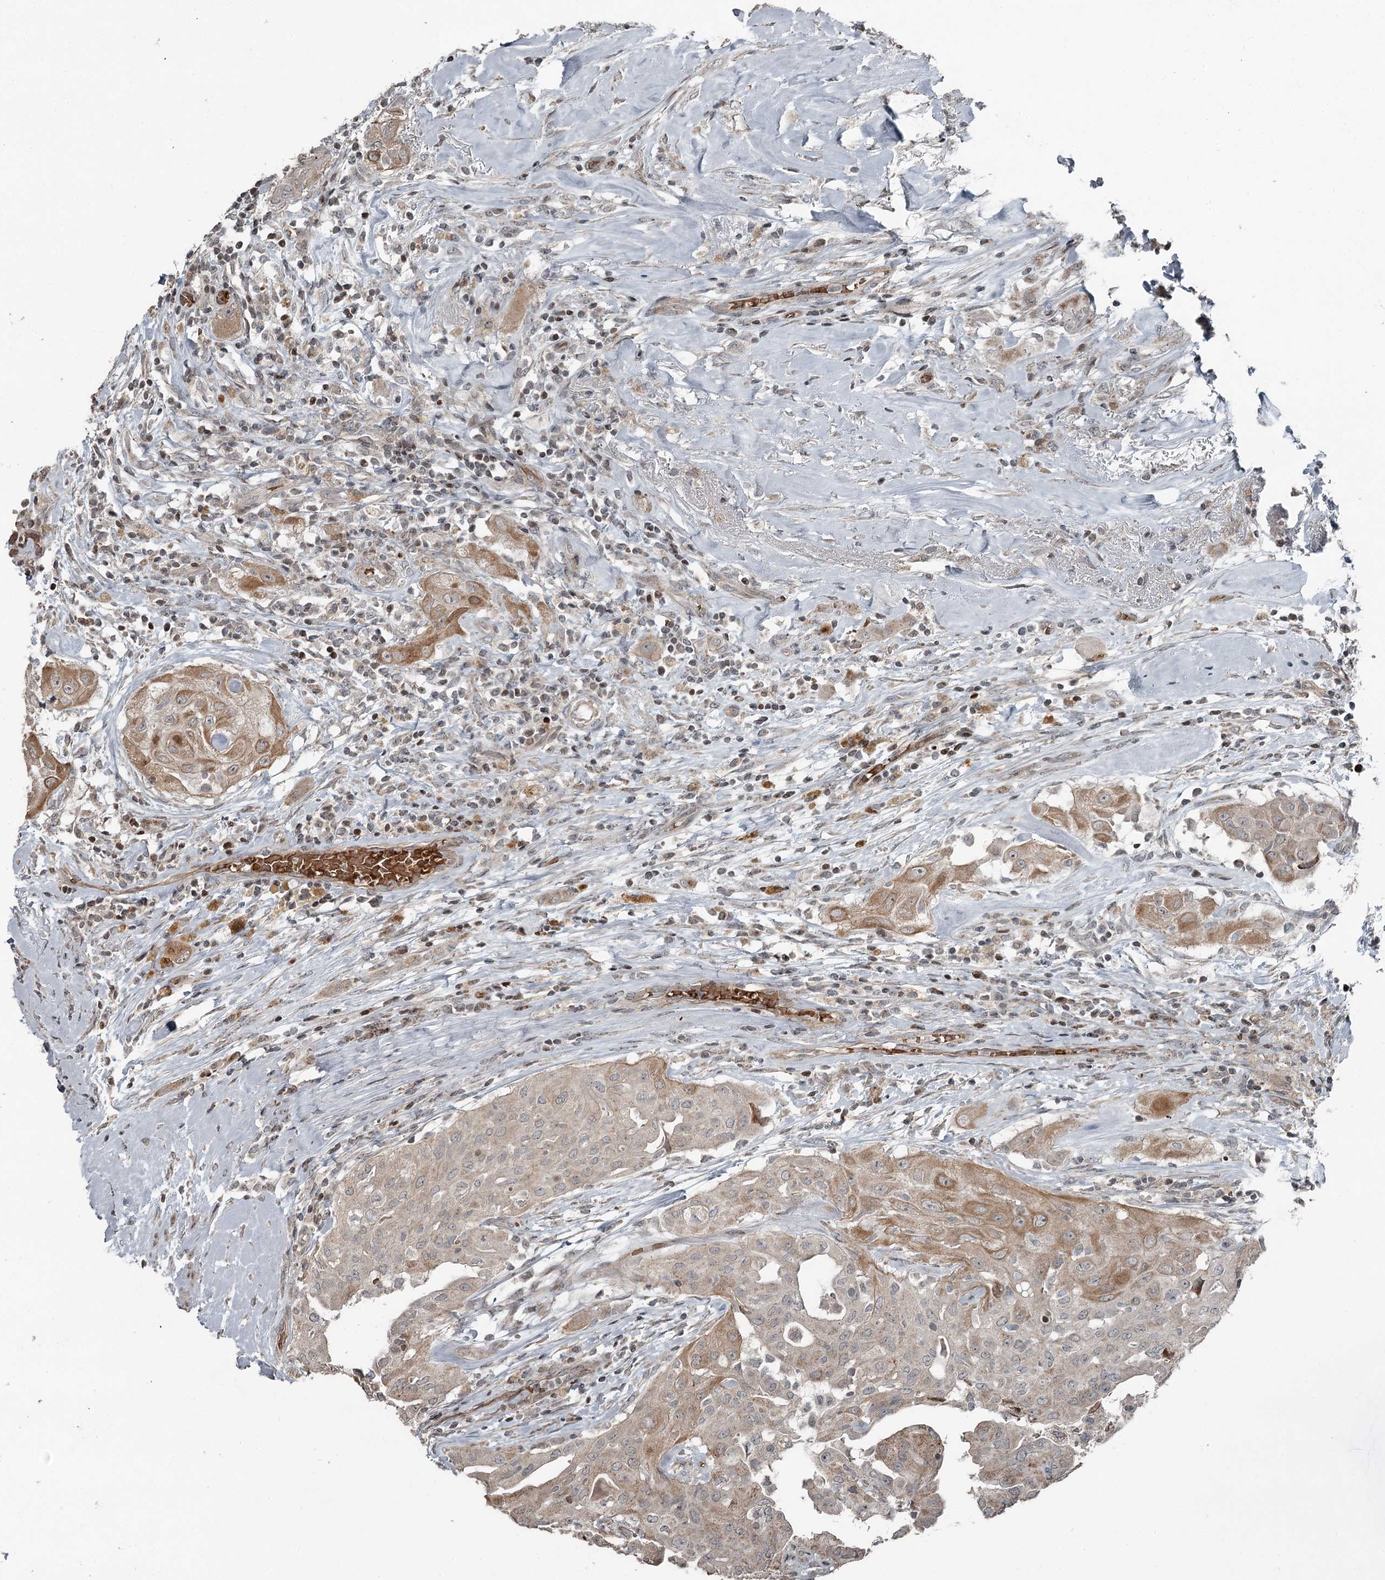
{"staining": {"intensity": "moderate", "quantity": ">75%", "location": "cytoplasmic/membranous"}, "tissue": "thyroid cancer", "cell_type": "Tumor cells", "image_type": "cancer", "snomed": [{"axis": "morphology", "description": "Papillary adenocarcinoma, NOS"}, {"axis": "topography", "description": "Thyroid gland"}], "caption": "Immunohistochemistry (IHC) staining of papillary adenocarcinoma (thyroid), which shows medium levels of moderate cytoplasmic/membranous staining in about >75% of tumor cells indicating moderate cytoplasmic/membranous protein staining. The staining was performed using DAB (brown) for protein detection and nuclei were counterstained in hematoxylin (blue).", "gene": "RASSF8", "patient": {"sex": "female", "age": 59}}